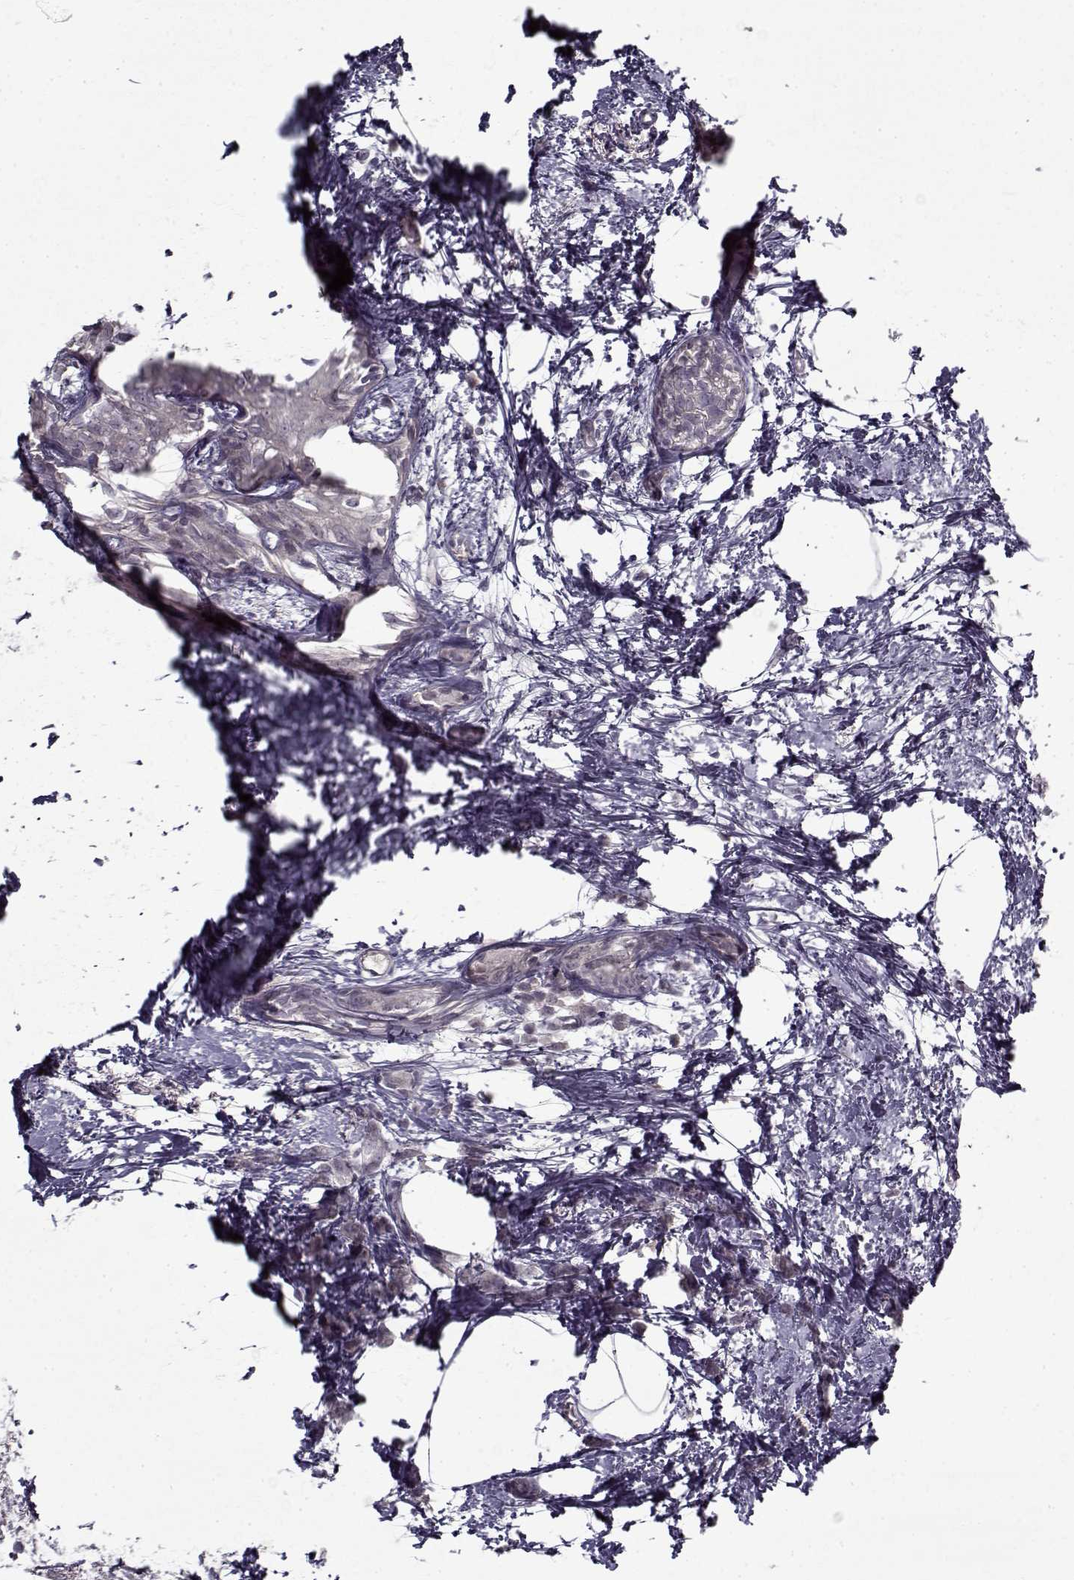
{"staining": {"intensity": "negative", "quantity": "none", "location": "none"}, "tissue": "breast cancer", "cell_type": "Tumor cells", "image_type": "cancer", "snomed": [{"axis": "morphology", "description": "Duct carcinoma"}, {"axis": "topography", "description": "Breast"}], "caption": "DAB (3,3'-diaminobenzidine) immunohistochemical staining of breast cancer (infiltrating ductal carcinoma) displays no significant positivity in tumor cells.", "gene": "LAMA2", "patient": {"sex": "female", "age": 40}}